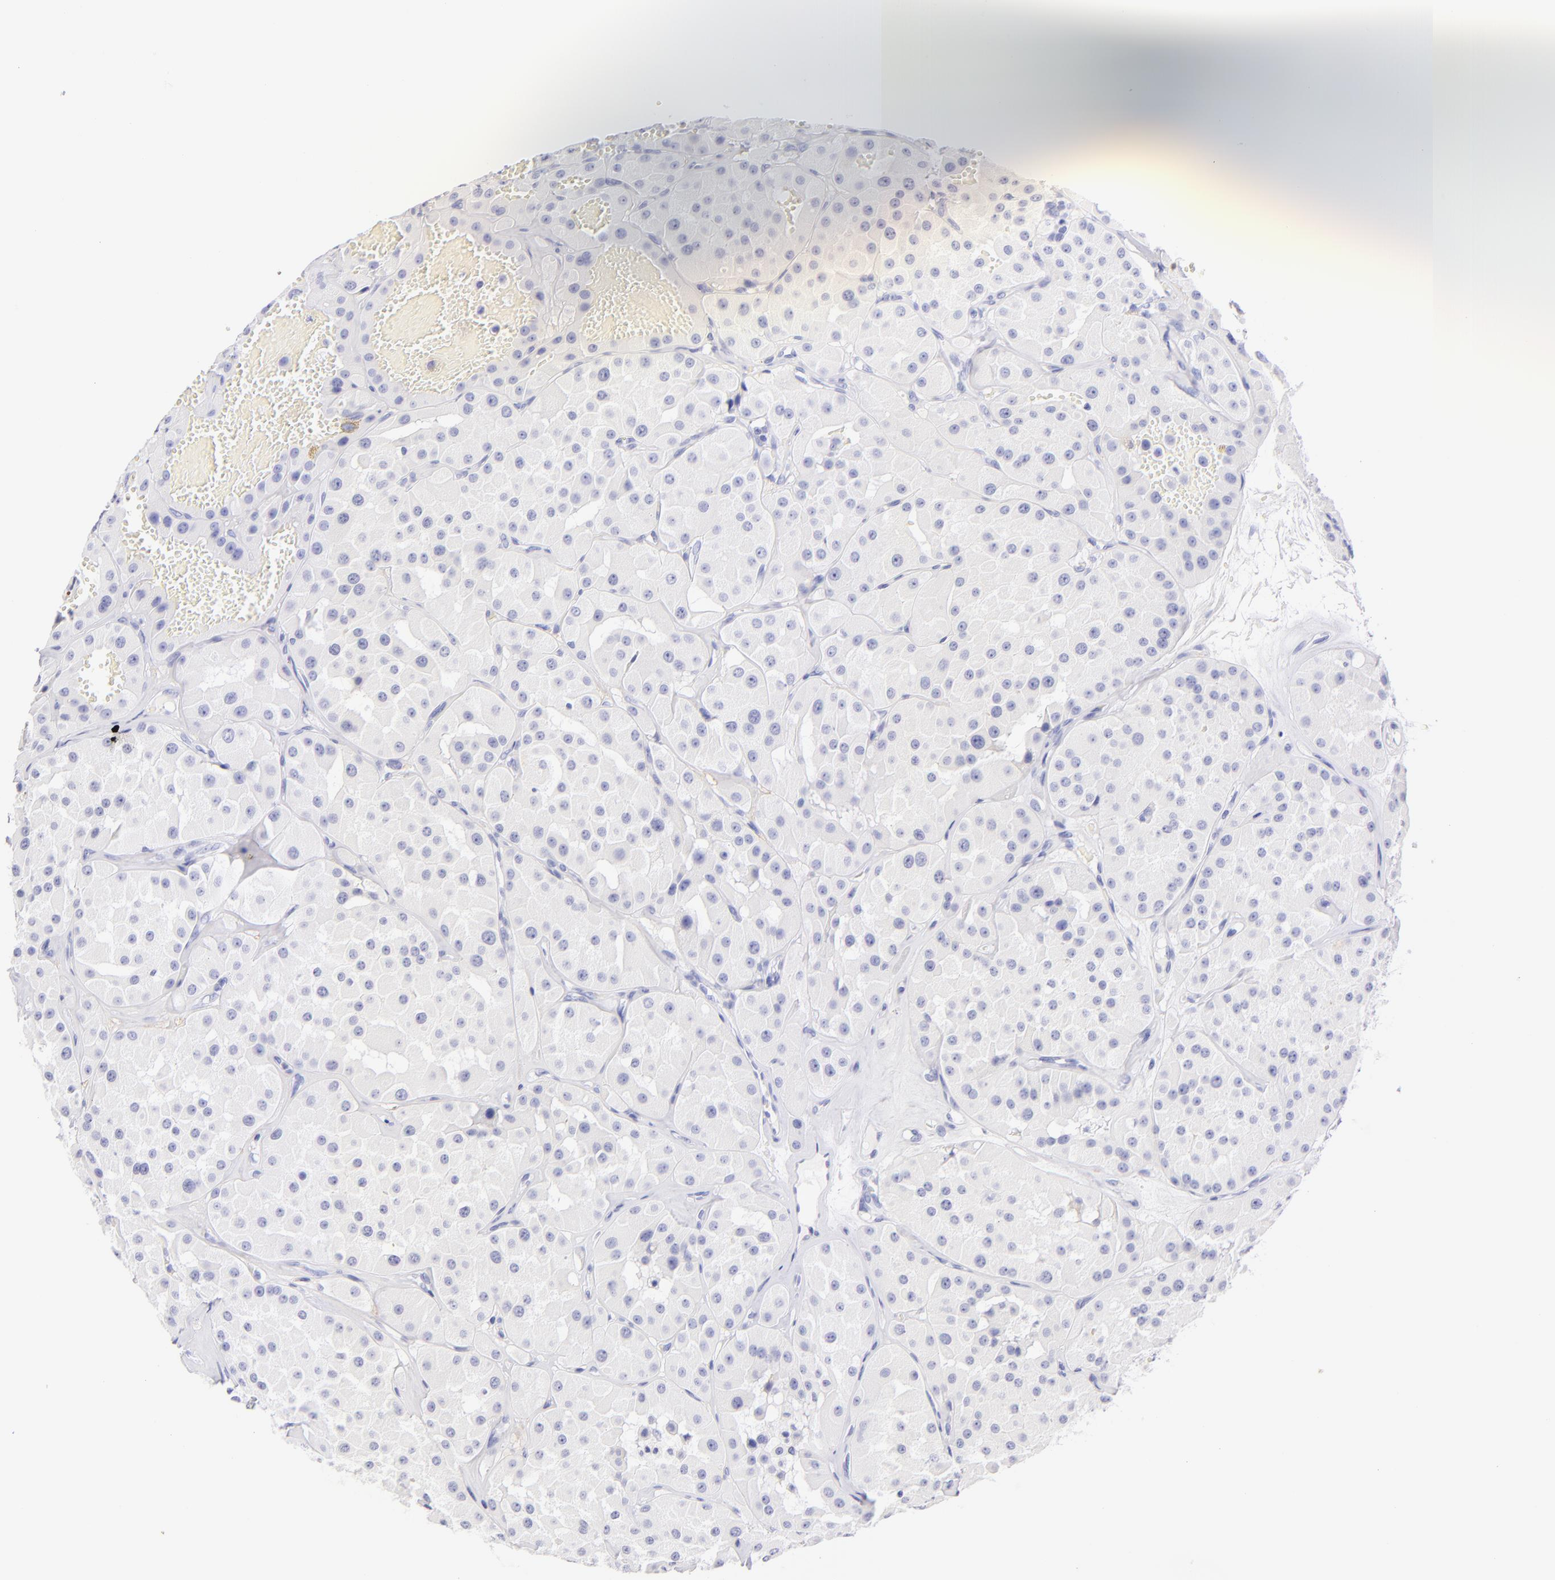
{"staining": {"intensity": "negative", "quantity": "none", "location": "none"}, "tissue": "renal cancer", "cell_type": "Tumor cells", "image_type": "cancer", "snomed": [{"axis": "morphology", "description": "Adenocarcinoma, uncertain malignant potential"}, {"axis": "topography", "description": "Kidney"}], "caption": "Adenocarcinoma,  uncertain malignant potential (renal) was stained to show a protein in brown. There is no significant expression in tumor cells.", "gene": "SDC1", "patient": {"sex": "male", "age": 63}}